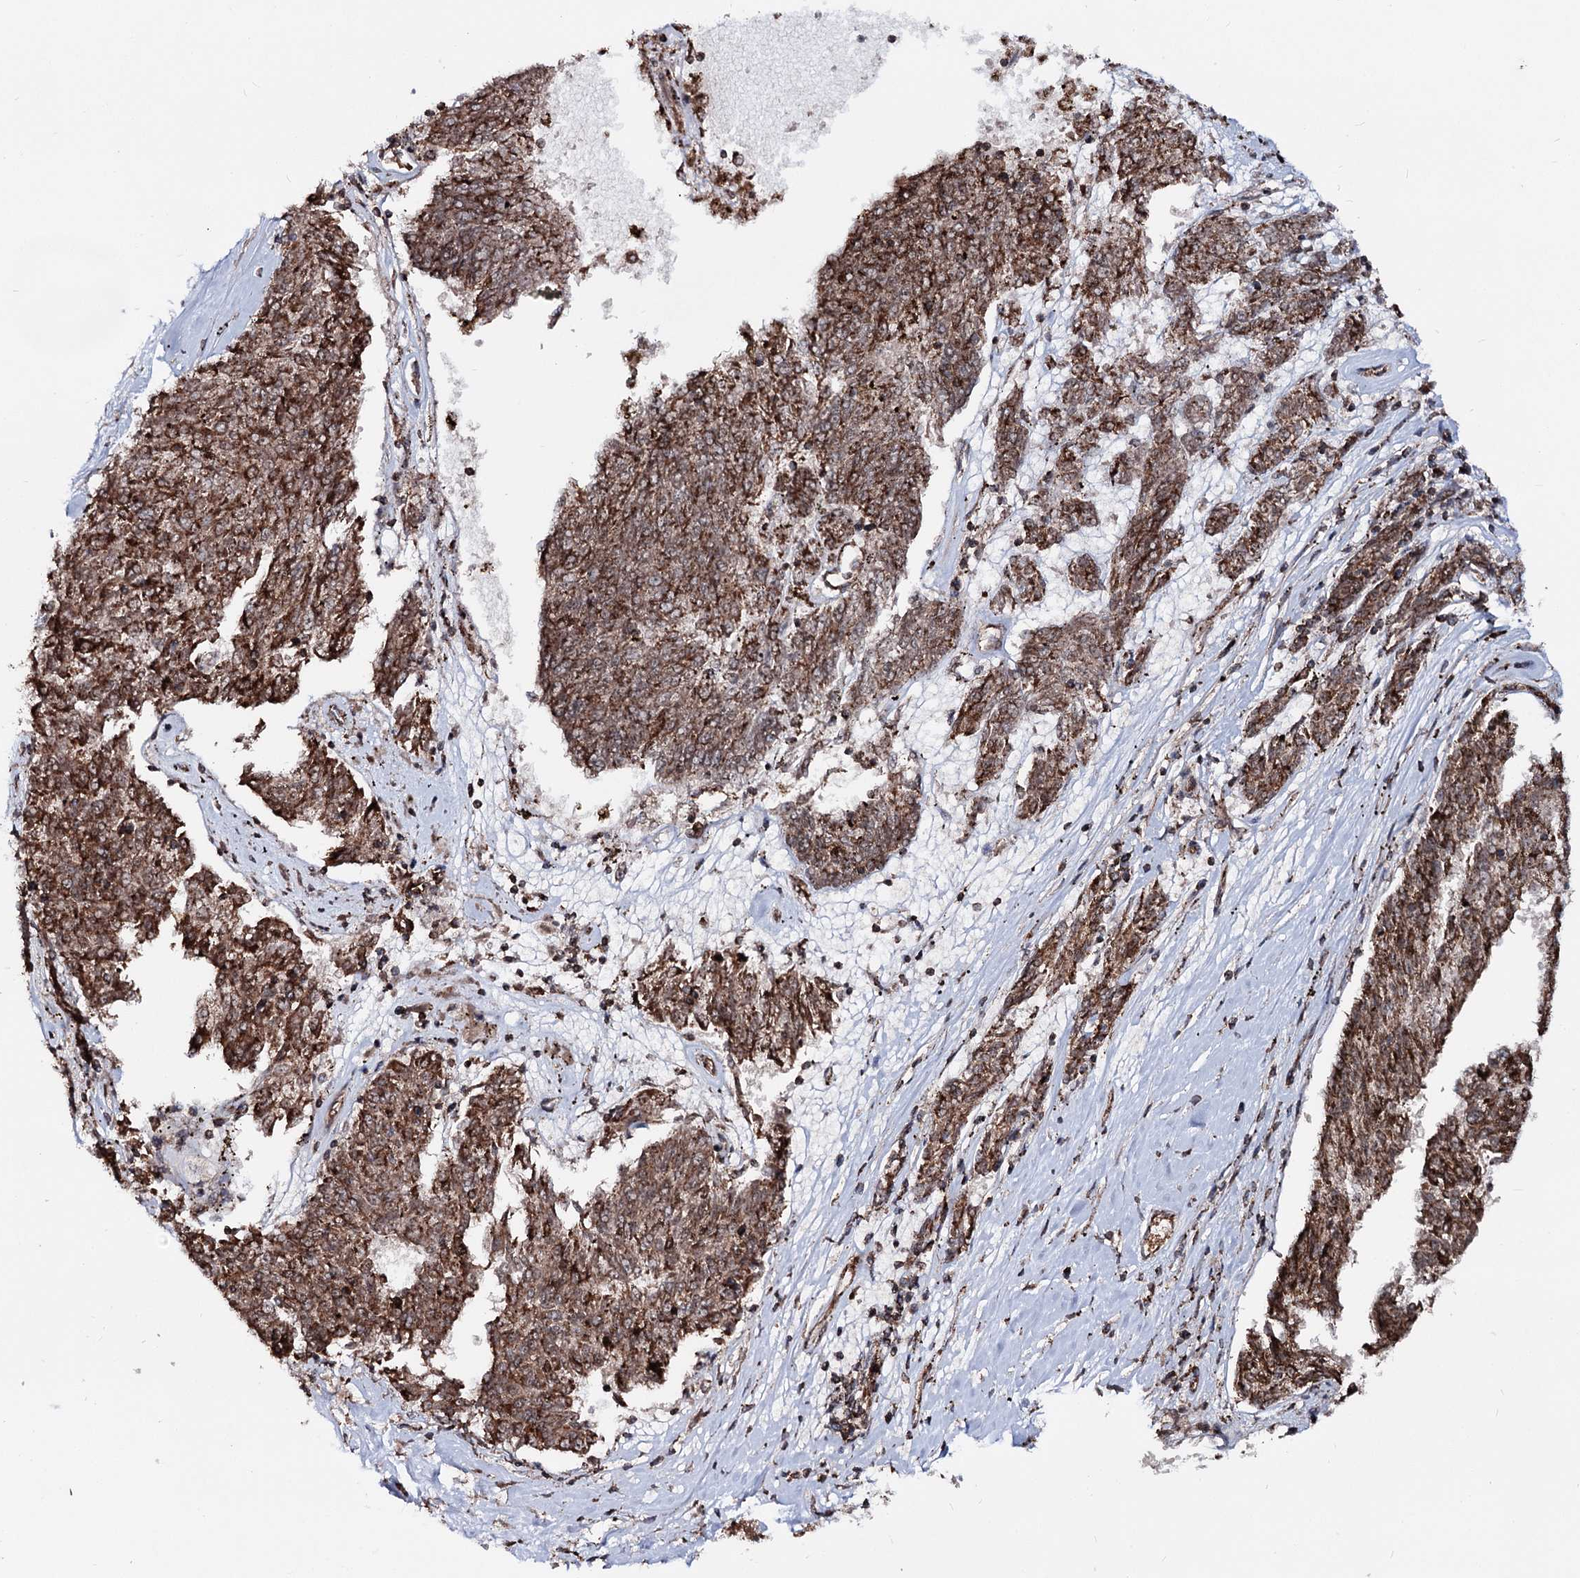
{"staining": {"intensity": "strong", "quantity": ">75%", "location": "cytoplasmic/membranous"}, "tissue": "melanoma", "cell_type": "Tumor cells", "image_type": "cancer", "snomed": [{"axis": "morphology", "description": "Malignant melanoma, NOS"}, {"axis": "topography", "description": "Skin"}], "caption": "The image exhibits immunohistochemical staining of malignant melanoma. There is strong cytoplasmic/membranous staining is seen in about >75% of tumor cells.", "gene": "FGFR1OP2", "patient": {"sex": "female", "age": 72}}